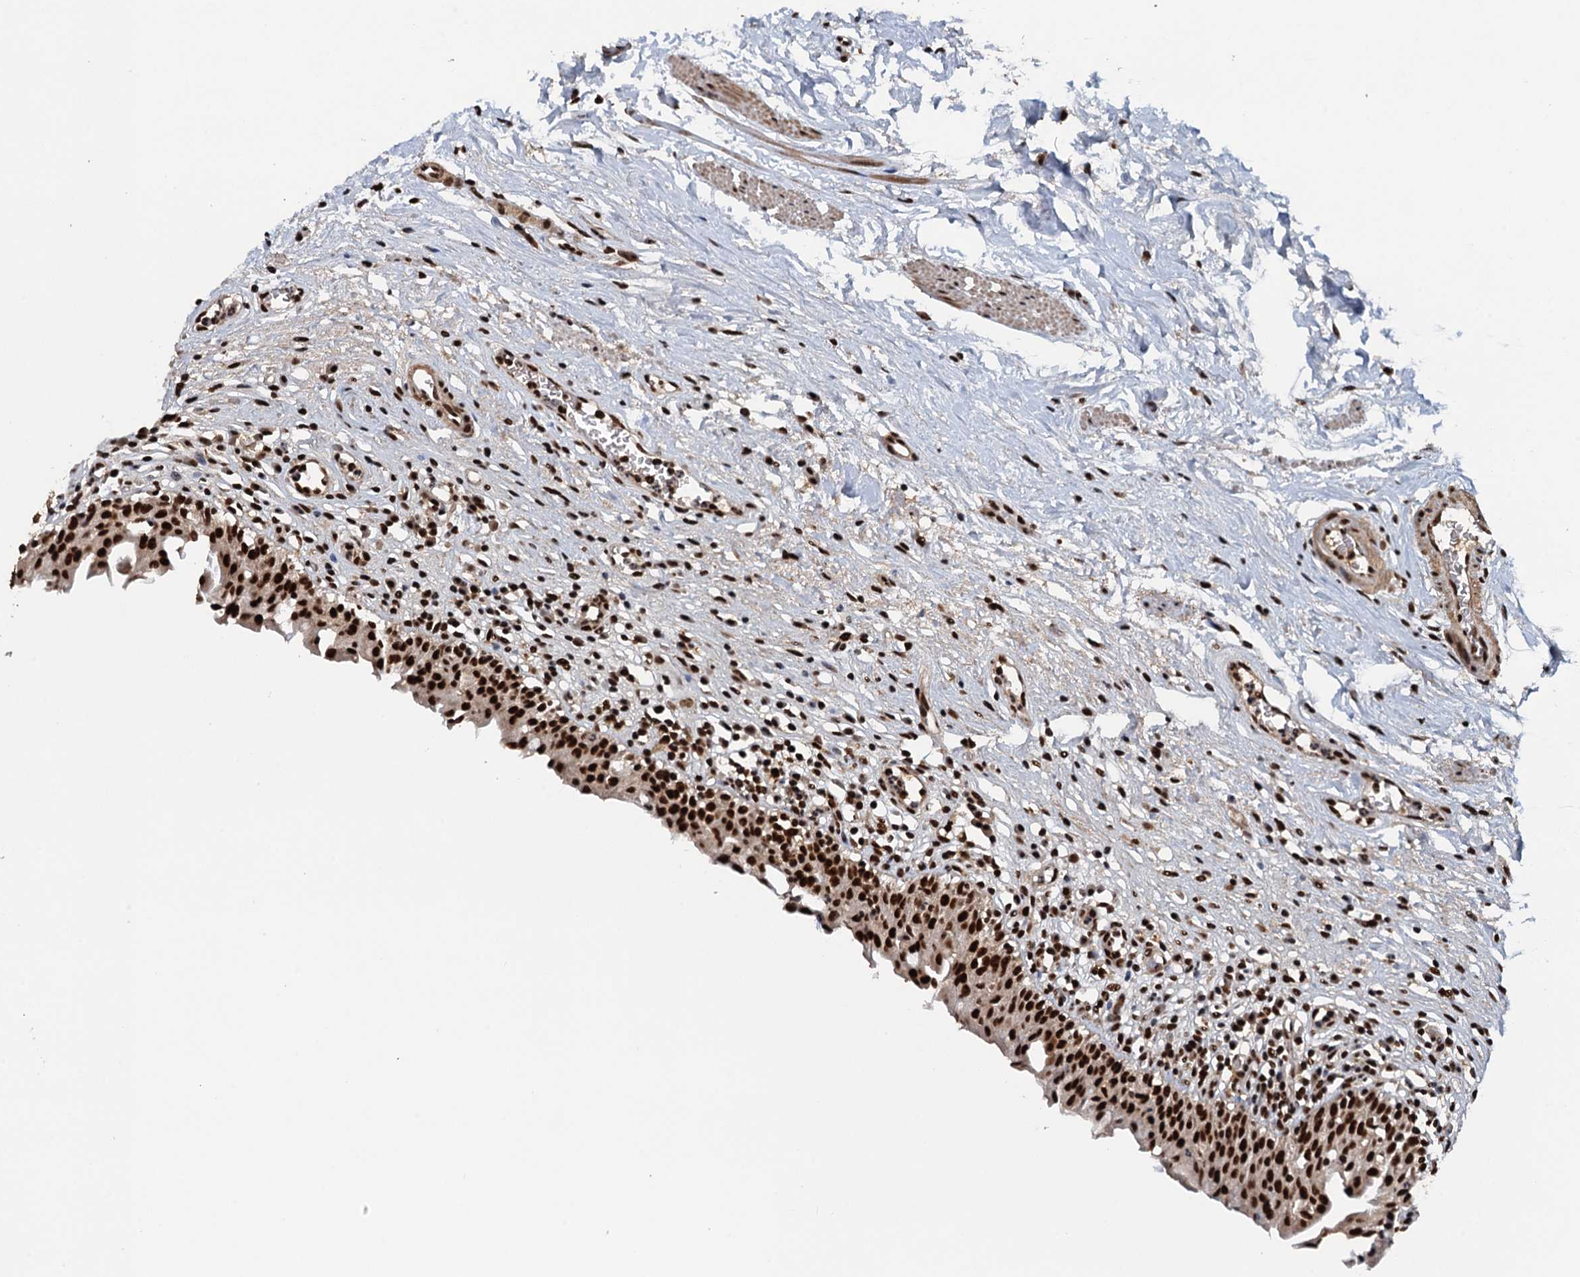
{"staining": {"intensity": "strong", "quantity": ">75%", "location": "nuclear"}, "tissue": "urinary bladder", "cell_type": "Urothelial cells", "image_type": "normal", "snomed": [{"axis": "morphology", "description": "Normal tissue, NOS"}, {"axis": "morphology", "description": "Inflammation, NOS"}, {"axis": "topography", "description": "Urinary bladder"}], "caption": "Brown immunohistochemical staining in normal urinary bladder reveals strong nuclear expression in approximately >75% of urothelial cells. (DAB IHC with brightfield microscopy, high magnification).", "gene": "ZC3H18", "patient": {"sex": "male", "age": 63}}